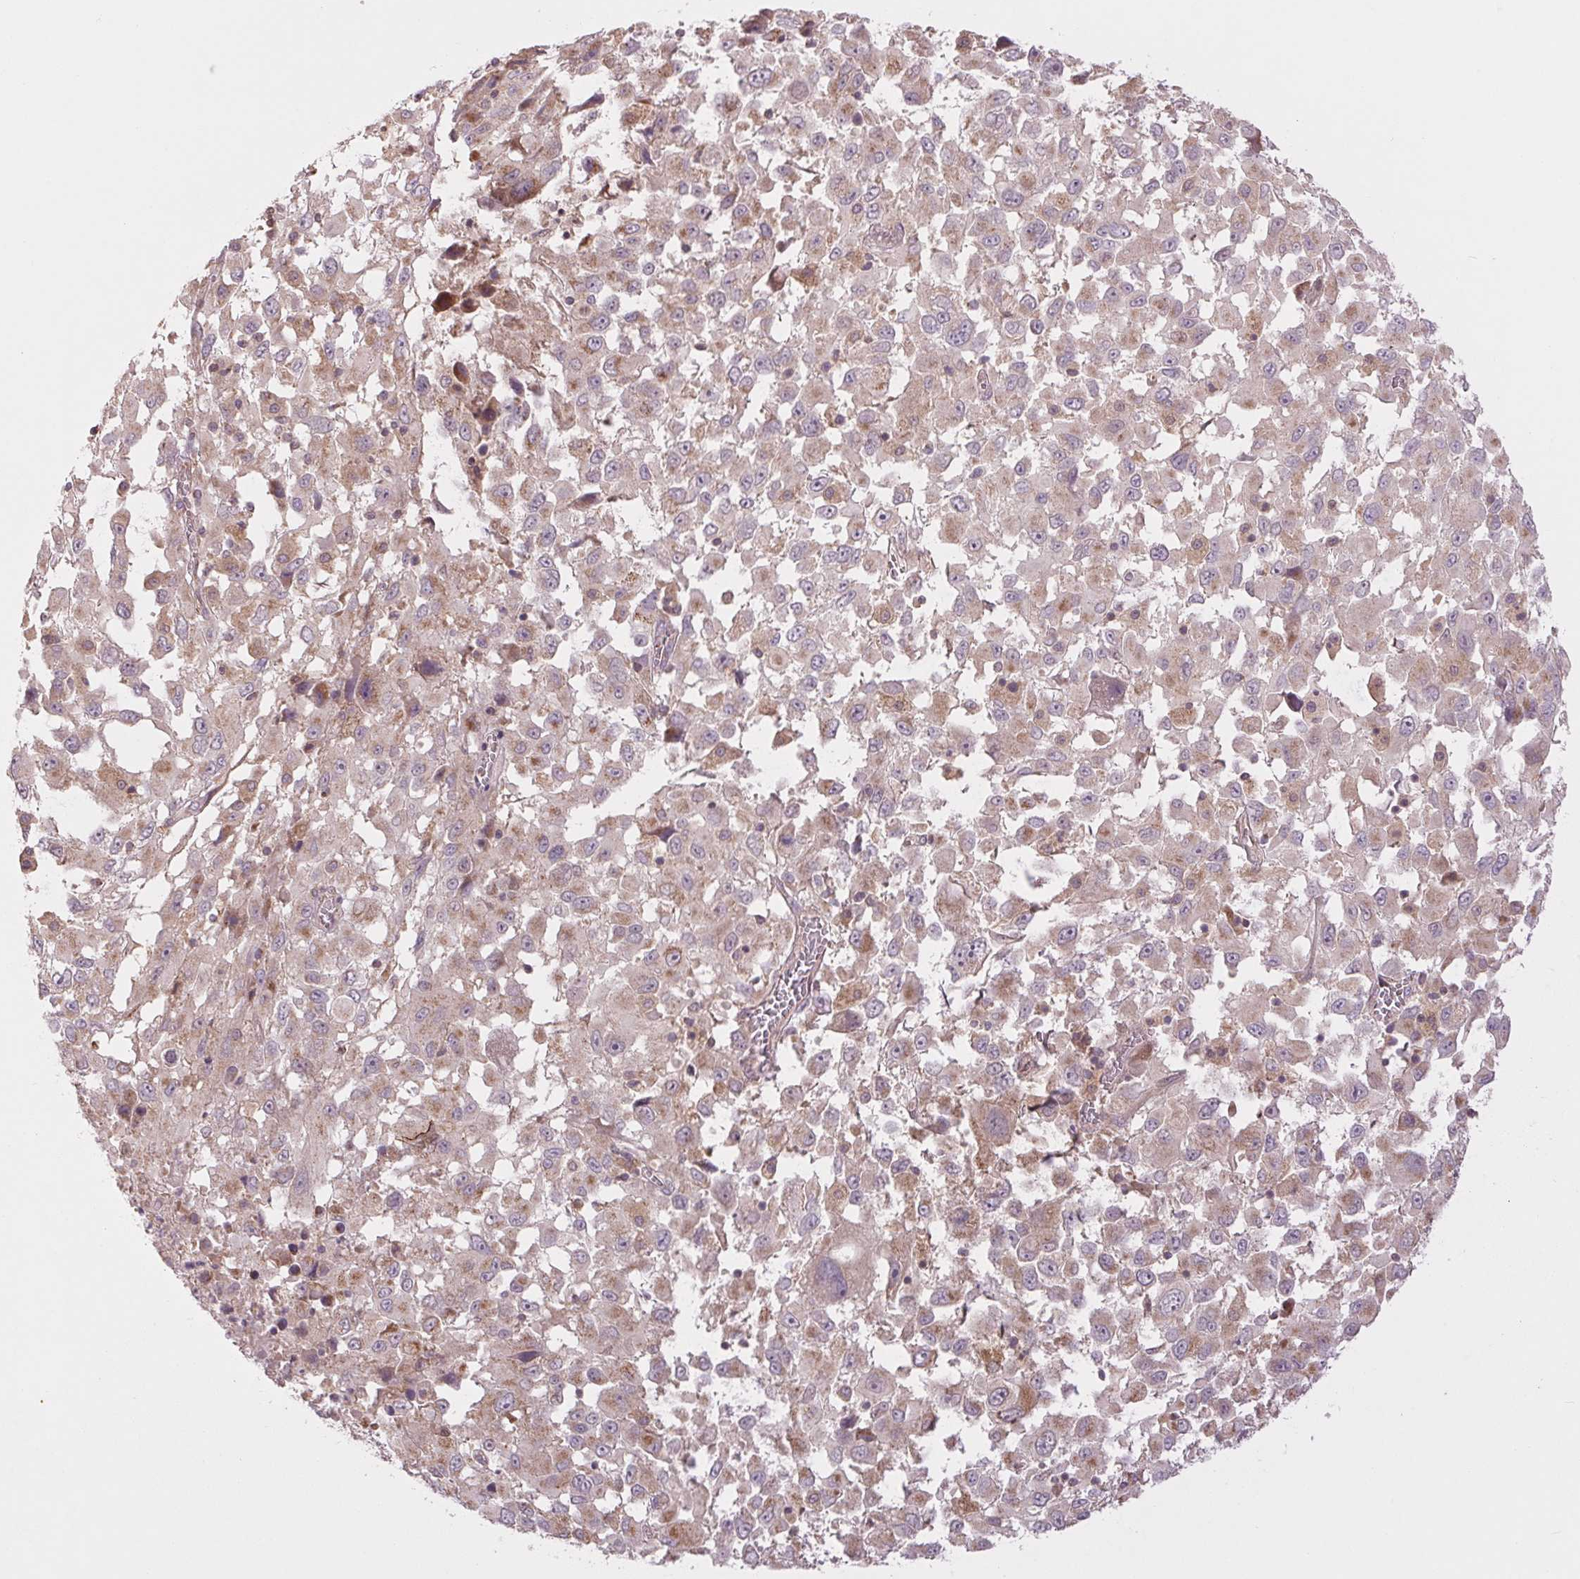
{"staining": {"intensity": "weak", "quantity": ">75%", "location": "cytoplasmic/membranous"}, "tissue": "melanoma", "cell_type": "Tumor cells", "image_type": "cancer", "snomed": [{"axis": "morphology", "description": "Malignant melanoma, Metastatic site"}, {"axis": "topography", "description": "Soft tissue"}], "caption": "Immunohistochemical staining of melanoma shows low levels of weak cytoplasmic/membranous protein staining in approximately >75% of tumor cells.", "gene": "MAP3K5", "patient": {"sex": "male", "age": 50}}